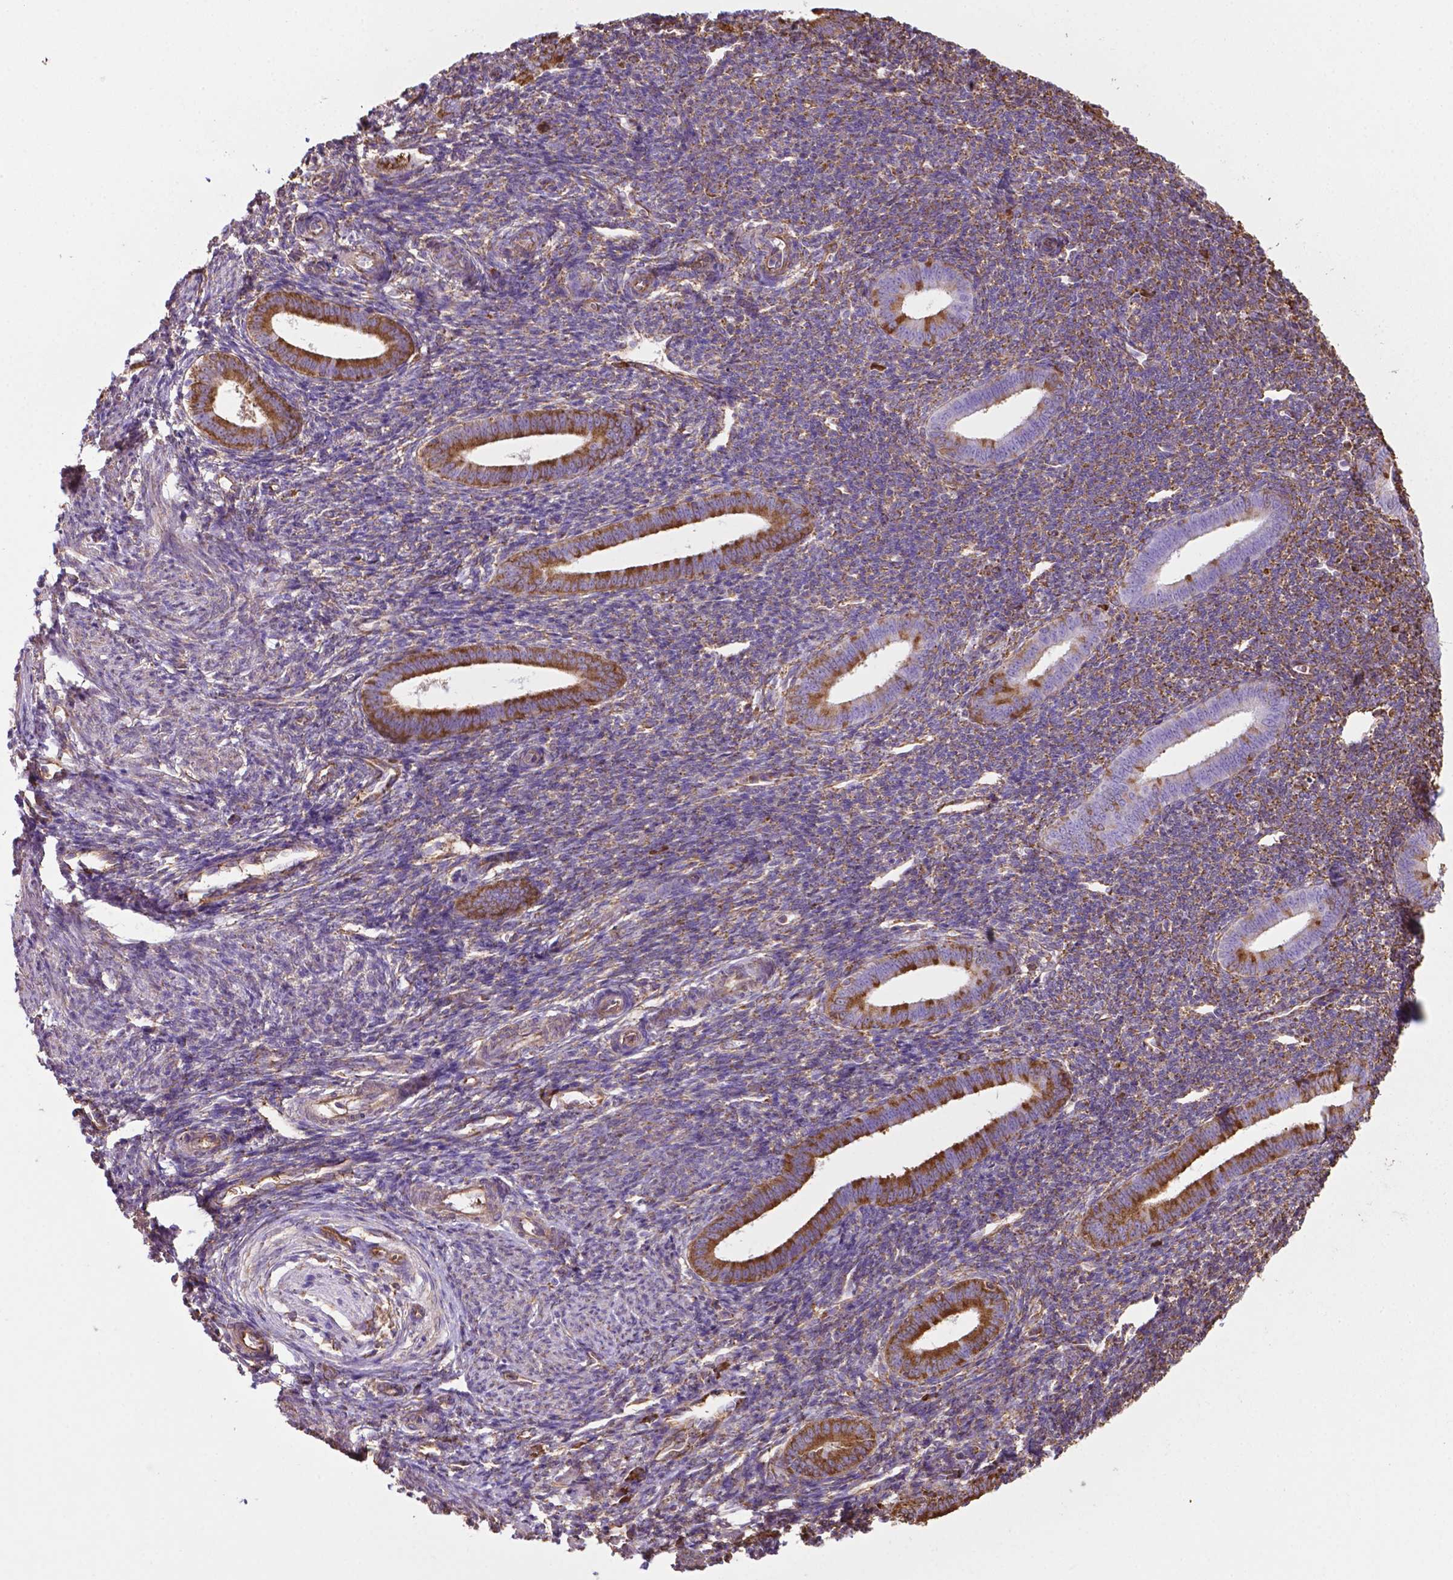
{"staining": {"intensity": "moderate", "quantity": "<25%", "location": "cytoplasmic/membranous"}, "tissue": "endometrium", "cell_type": "Cells in endometrial stroma", "image_type": "normal", "snomed": [{"axis": "morphology", "description": "Normal tissue, NOS"}, {"axis": "topography", "description": "Endometrium"}], "caption": "Endometrium stained for a protein reveals moderate cytoplasmic/membranous positivity in cells in endometrial stroma. The protein is stained brown, and the nuclei are stained in blue (DAB IHC with brightfield microscopy, high magnification).", "gene": "RPL29", "patient": {"sex": "female", "age": 25}}